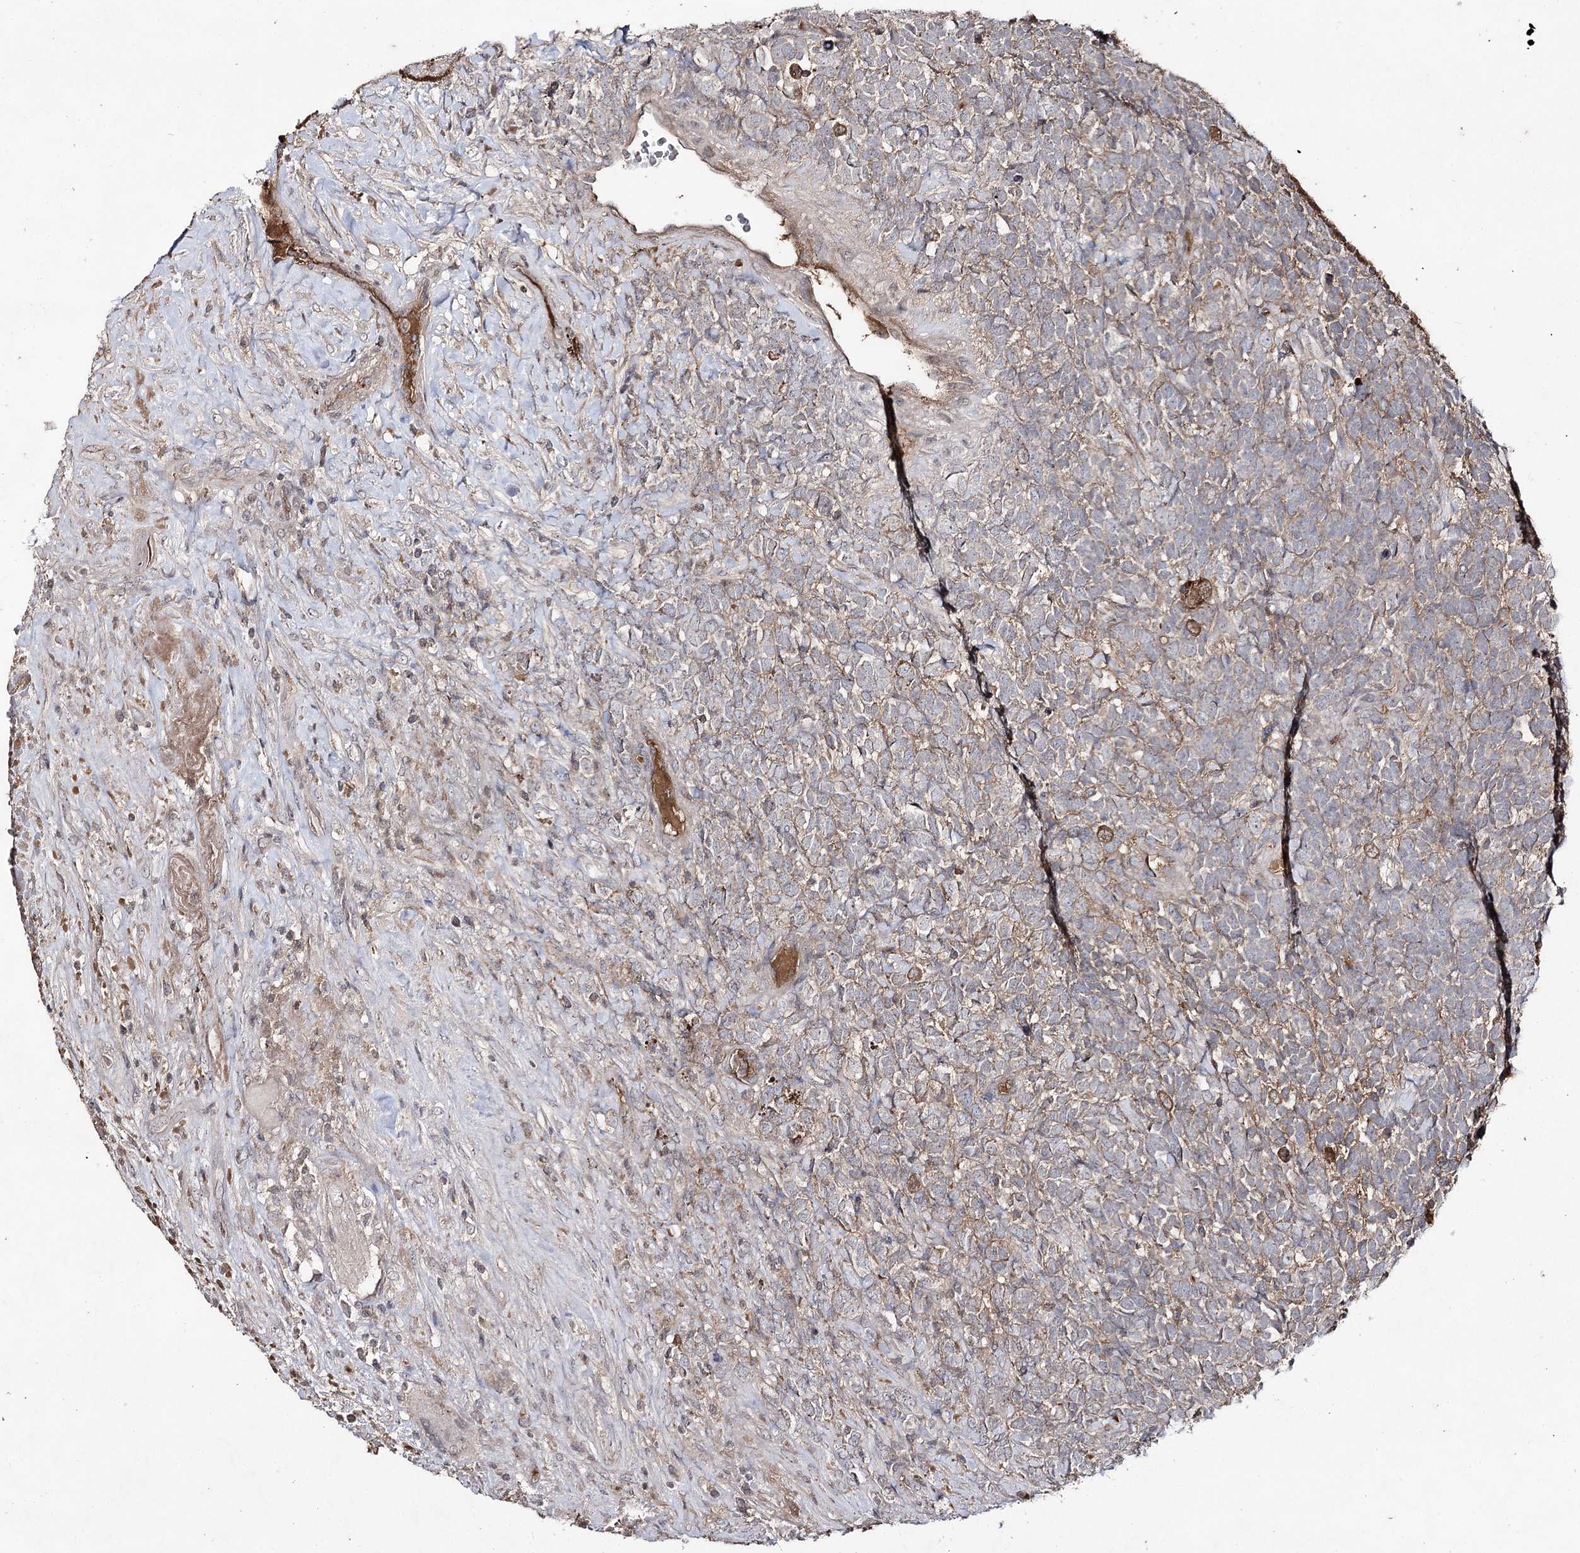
{"staining": {"intensity": "weak", "quantity": "25%-75%", "location": "cytoplasmic/membranous"}, "tissue": "urothelial cancer", "cell_type": "Tumor cells", "image_type": "cancer", "snomed": [{"axis": "morphology", "description": "Urothelial carcinoma, High grade"}, {"axis": "topography", "description": "Urinary bladder"}], "caption": "High-grade urothelial carcinoma stained with DAB (3,3'-diaminobenzidine) IHC shows low levels of weak cytoplasmic/membranous positivity in about 25%-75% of tumor cells.", "gene": "SYNGR3", "patient": {"sex": "female", "age": 82}}